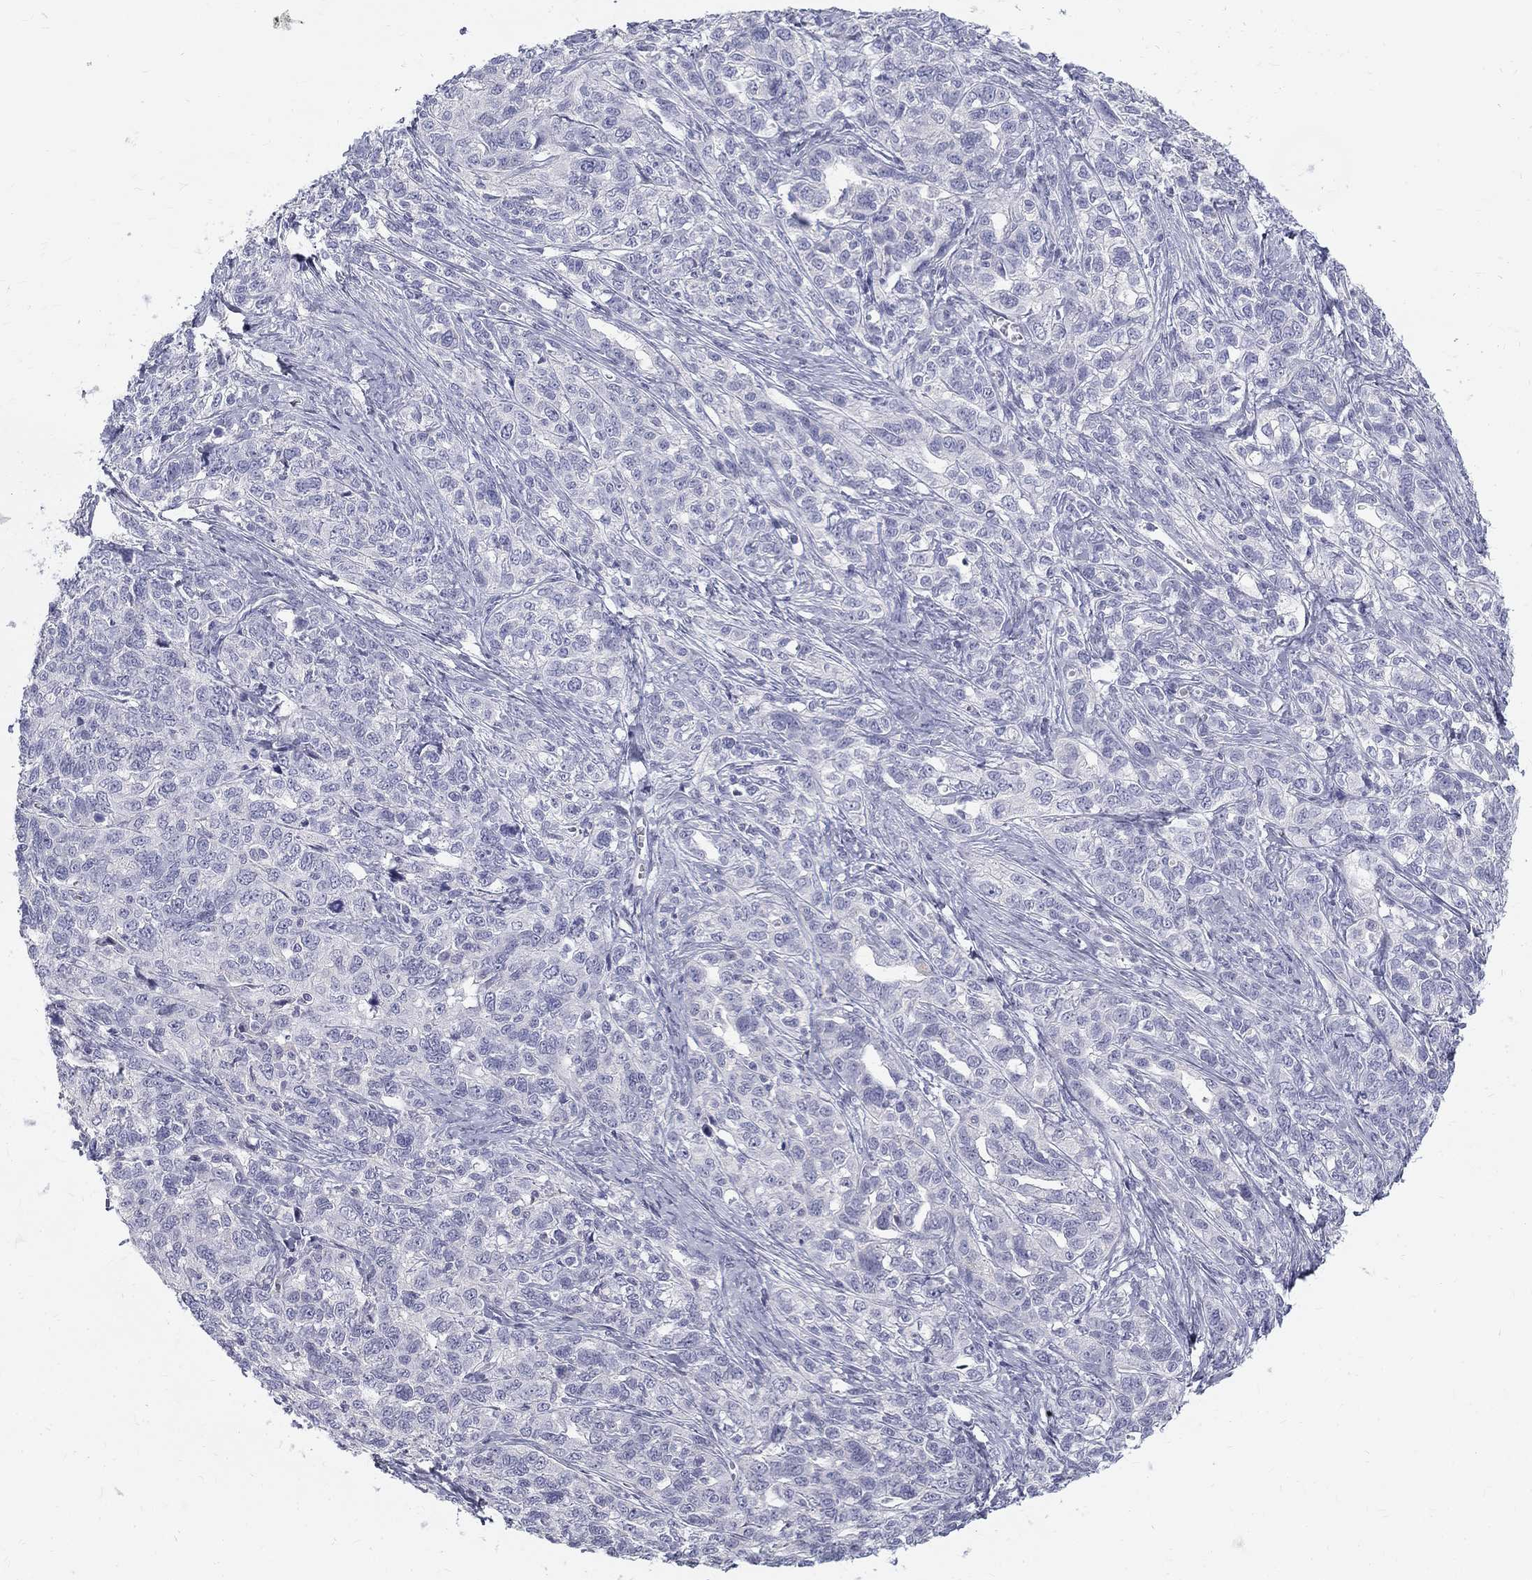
{"staining": {"intensity": "negative", "quantity": "none", "location": "none"}, "tissue": "ovarian cancer", "cell_type": "Tumor cells", "image_type": "cancer", "snomed": [{"axis": "morphology", "description": "Cystadenocarcinoma, serous, NOS"}, {"axis": "topography", "description": "Ovary"}], "caption": "Tumor cells are negative for protein expression in human ovarian cancer. The staining was performed using DAB to visualize the protein expression in brown, while the nuclei were stained in blue with hematoxylin (Magnification: 20x).", "gene": "MAGEB6", "patient": {"sex": "female", "age": 71}}